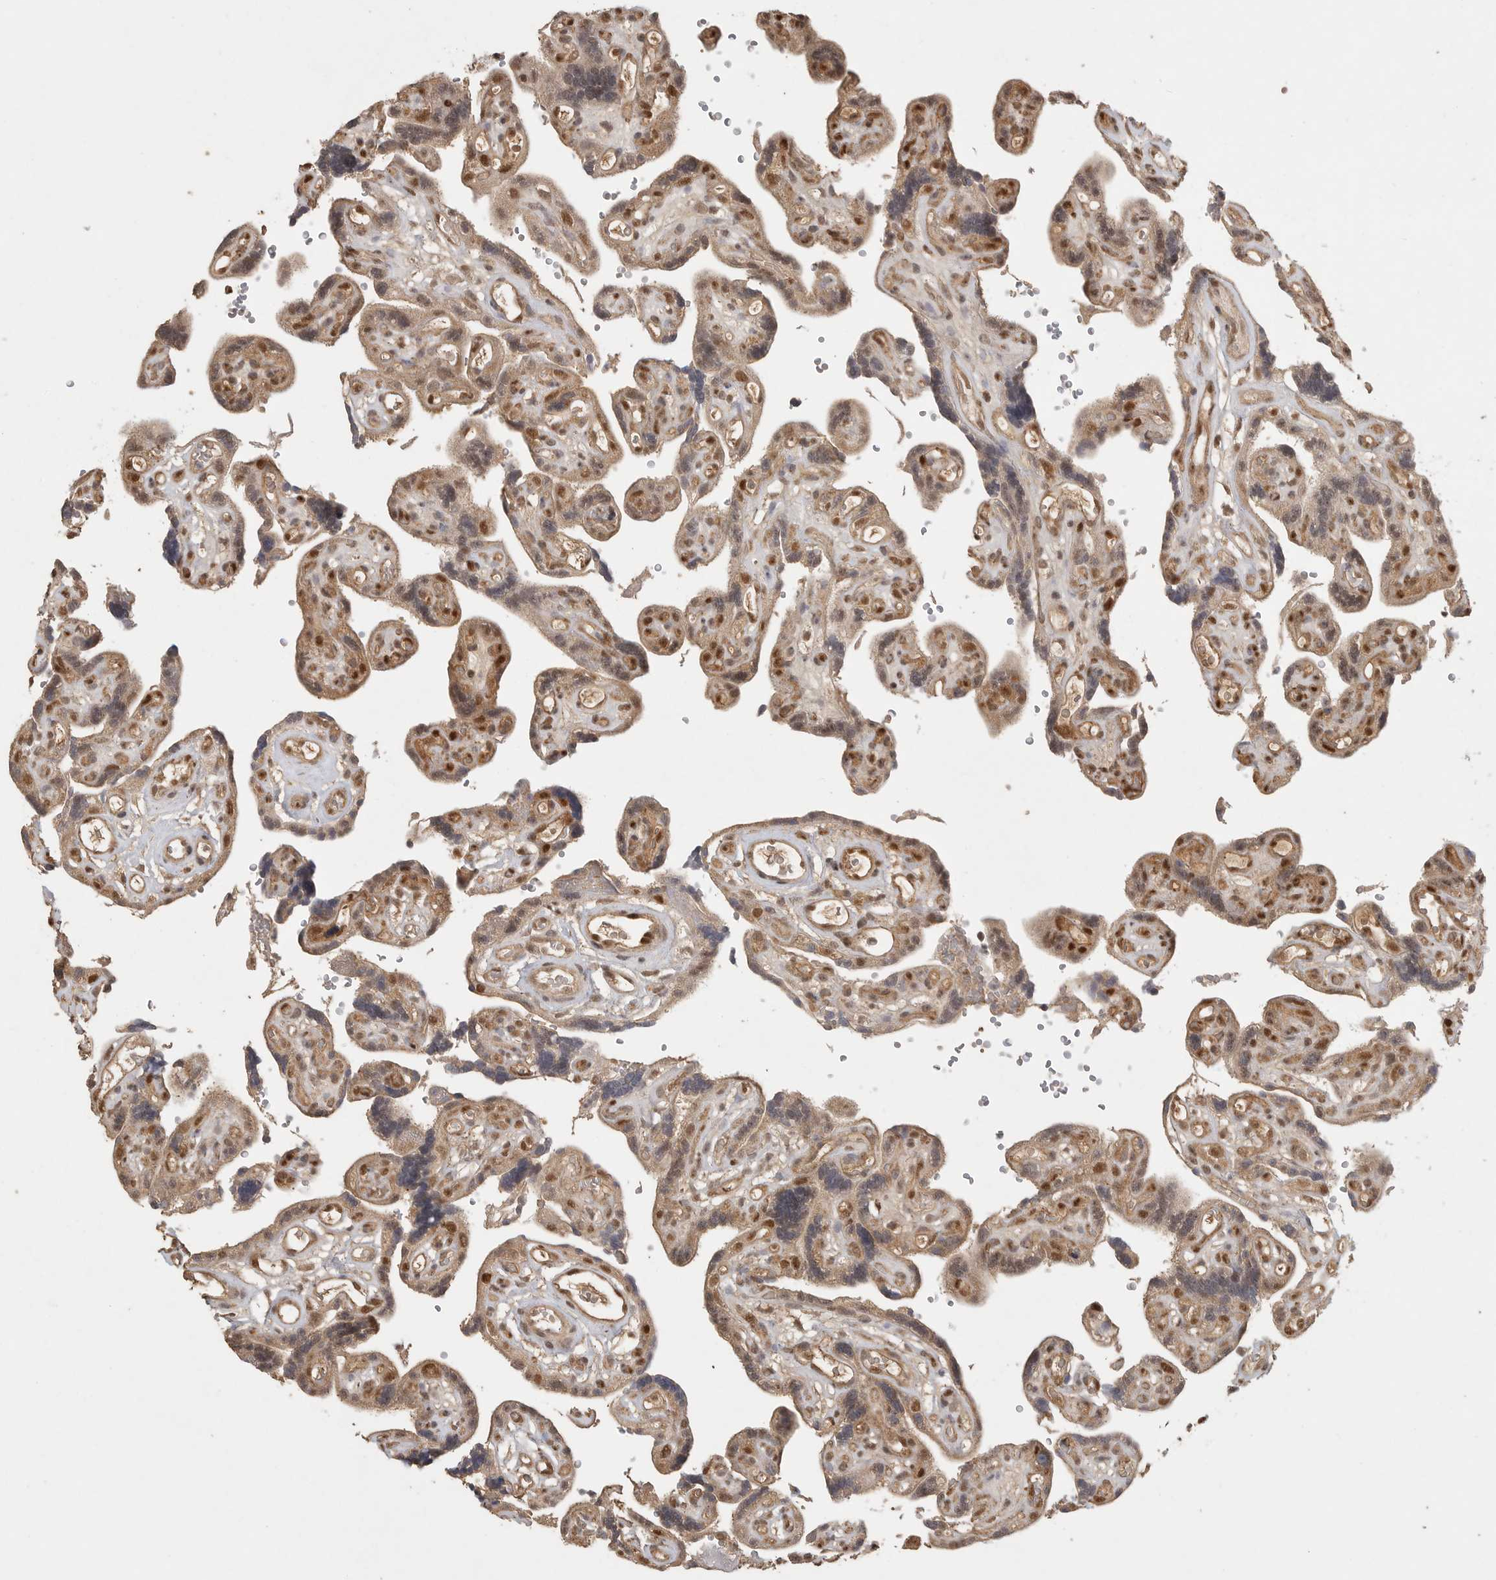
{"staining": {"intensity": "moderate", "quantity": ">75%", "location": "cytoplasmic/membranous,nuclear"}, "tissue": "placenta", "cell_type": "Decidual cells", "image_type": "normal", "snomed": [{"axis": "morphology", "description": "Normal tissue, NOS"}, {"axis": "topography", "description": "Placenta"}], "caption": "Benign placenta demonstrates moderate cytoplasmic/membranous,nuclear expression in approximately >75% of decidual cells.", "gene": "DFFA", "patient": {"sex": "female", "age": 30}}